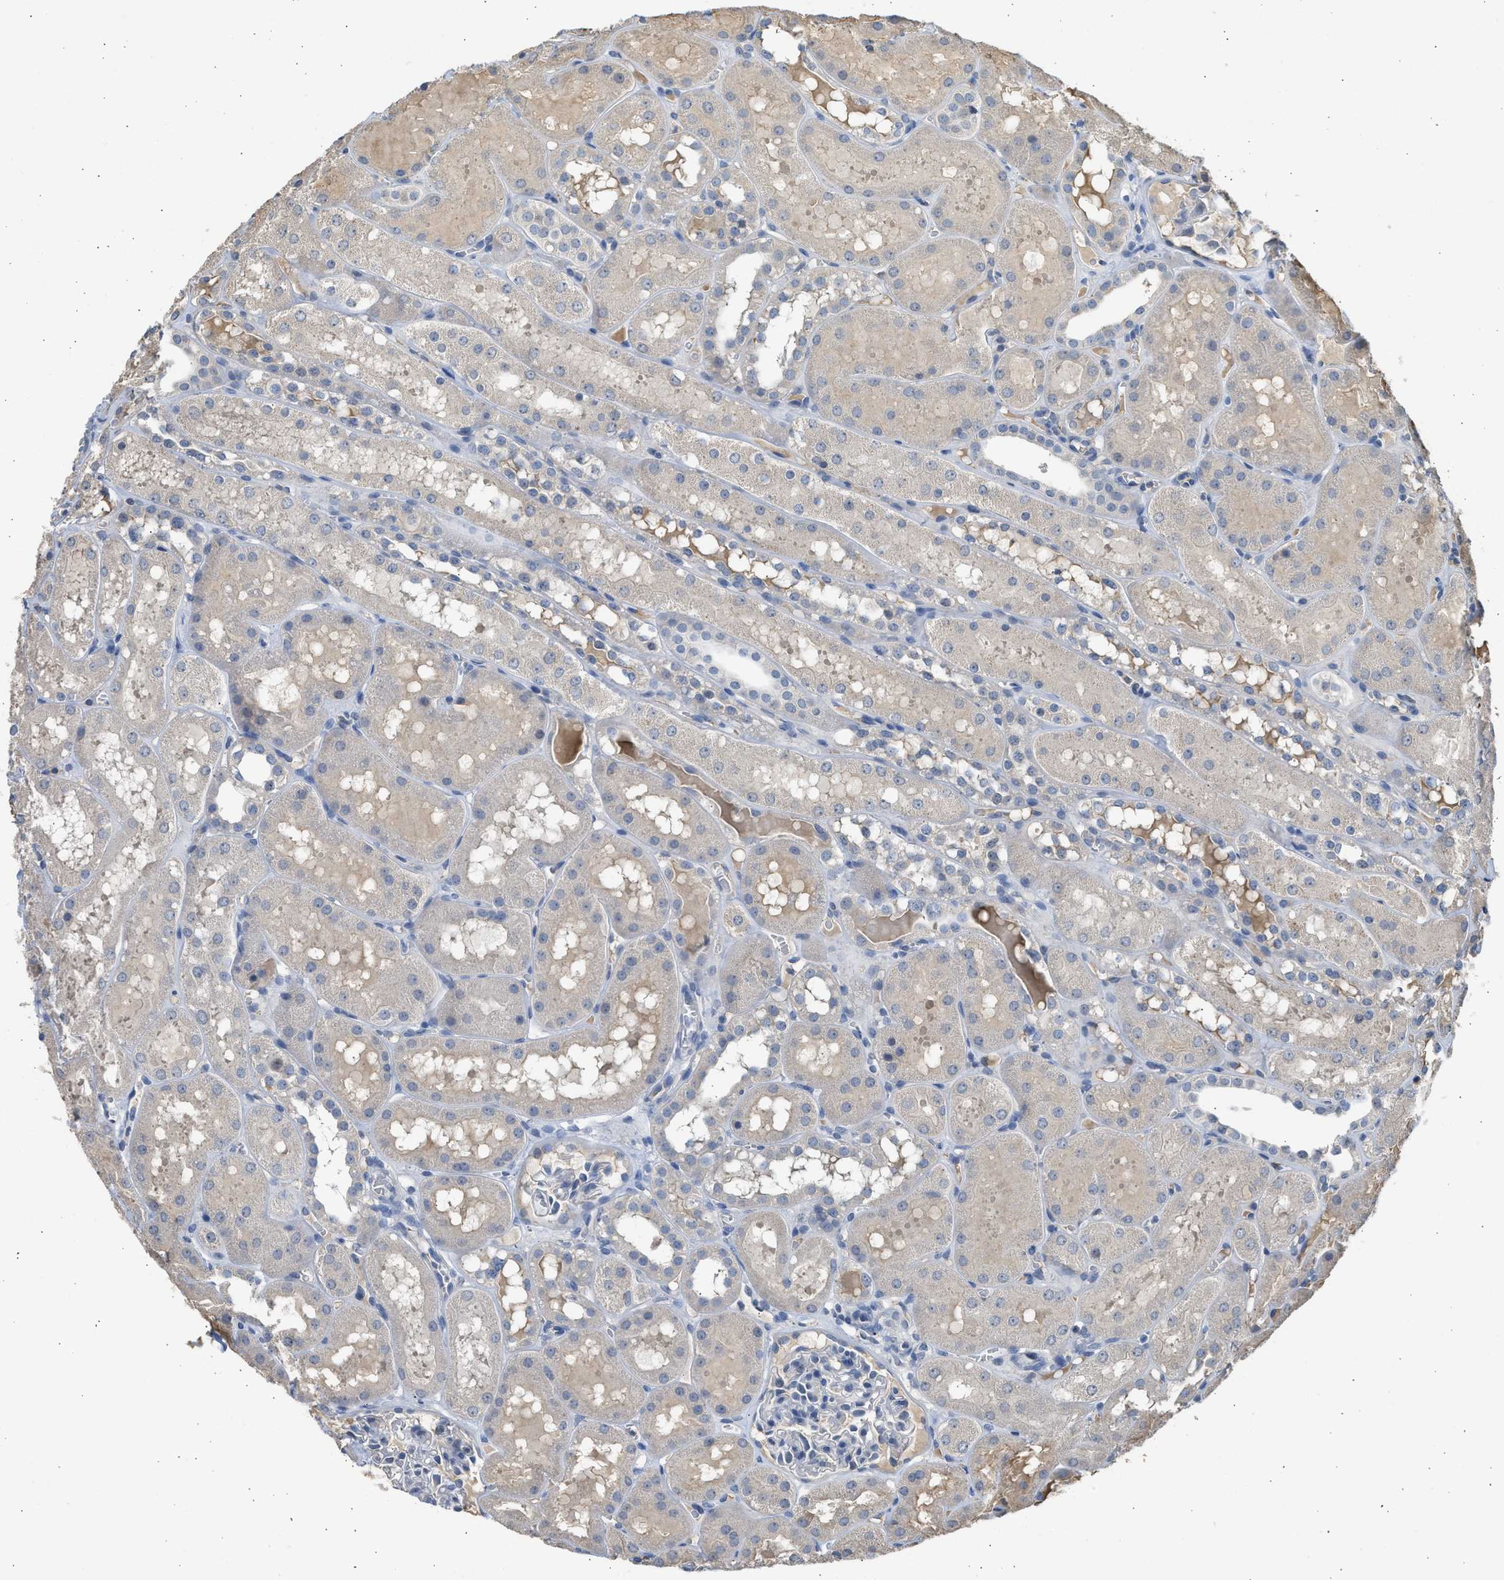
{"staining": {"intensity": "negative", "quantity": "none", "location": "none"}, "tissue": "kidney", "cell_type": "Cells in glomeruli", "image_type": "normal", "snomed": [{"axis": "morphology", "description": "Normal tissue, NOS"}, {"axis": "topography", "description": "Kidney"}, {"axis": "topography", "description": "Urinary bladder"}], "caption": "The histopathology image shows no staining of cells in glomeruli in unremarkable kidney. The staining is performed using DAB brown chromogen with nuclei counter-stained in using hematoxylin.", "gene": "SULT2A1", "patient": {"sex": "male", "age": 16}}